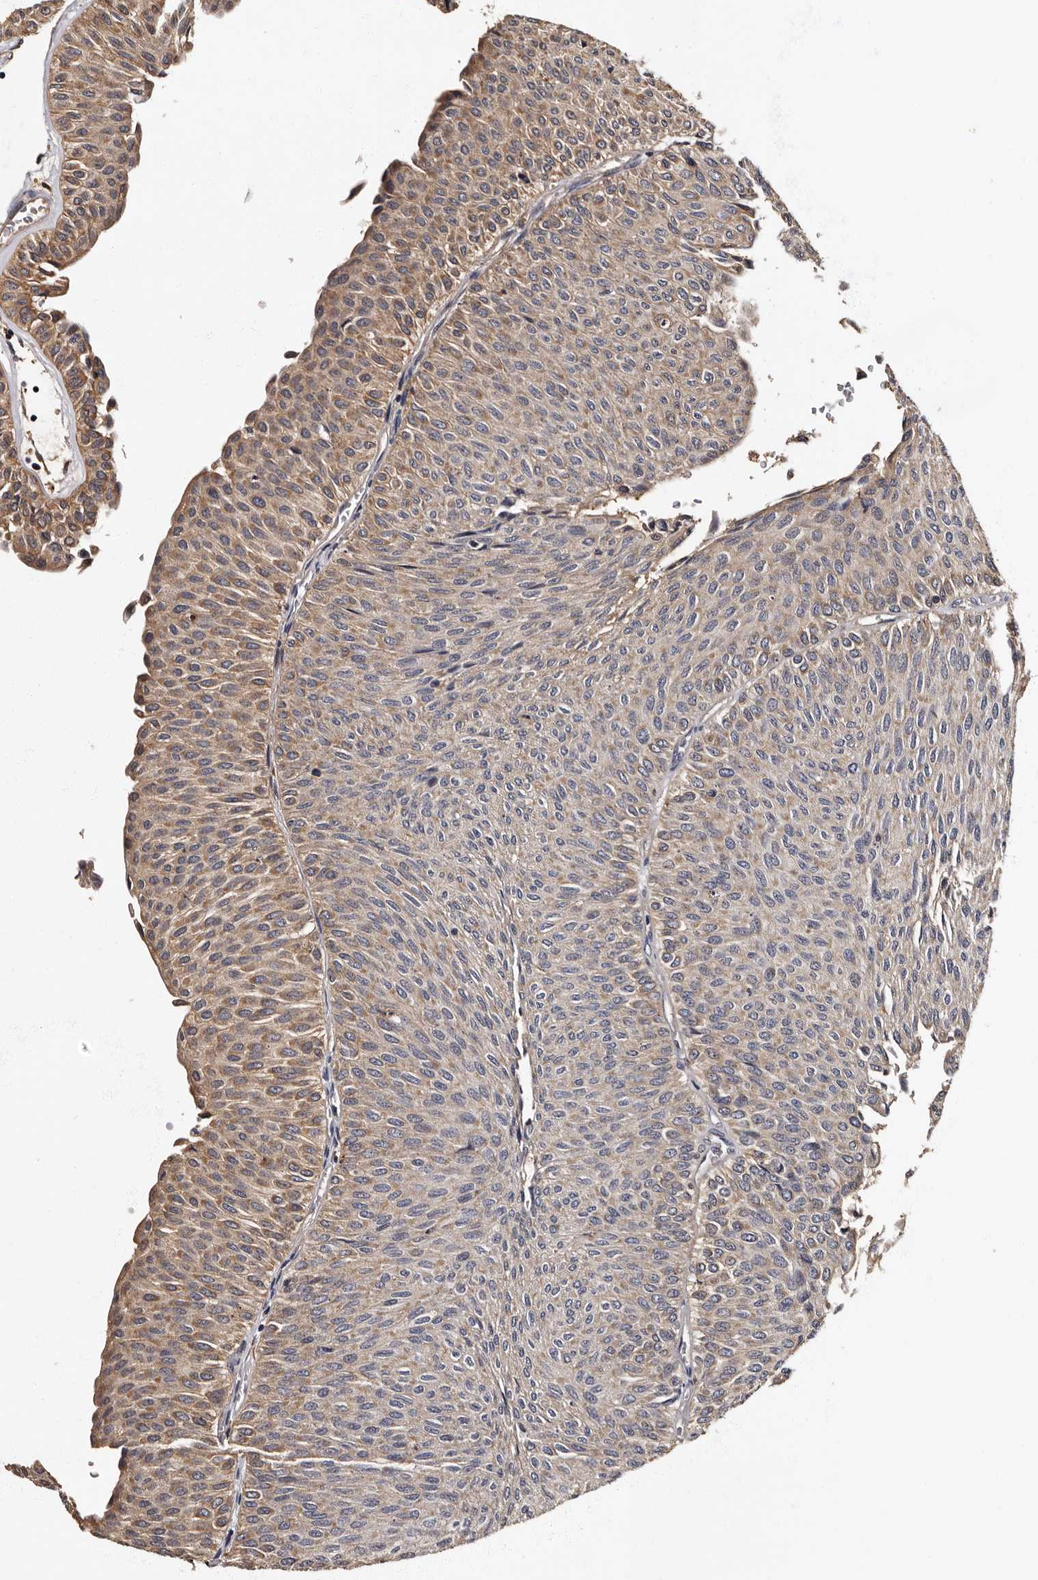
{"staining": {"intensity": "weak", "quantity": "25%-75%", "location": "cytoplasmic/membranous"}, "tissue": "urothelial cancer", "cell_type": "Tumor cells", "image_type": "cancer", "snomed": [{"axis": "morphology", "description": "Urothelial carcinoma, Low grade"}, {"axis": "topography", "description": "Urinary bladder"}], "caption": "The histopathology image exhibits immunohistochemical staining of low-grade urothelial carcinoma. There is weak cytoplasmic/membranous positivity is identified in about 25%-75% of tumor cells.", "gene": "ADCK5", "patient": {"sex": "male", "age": 78}}